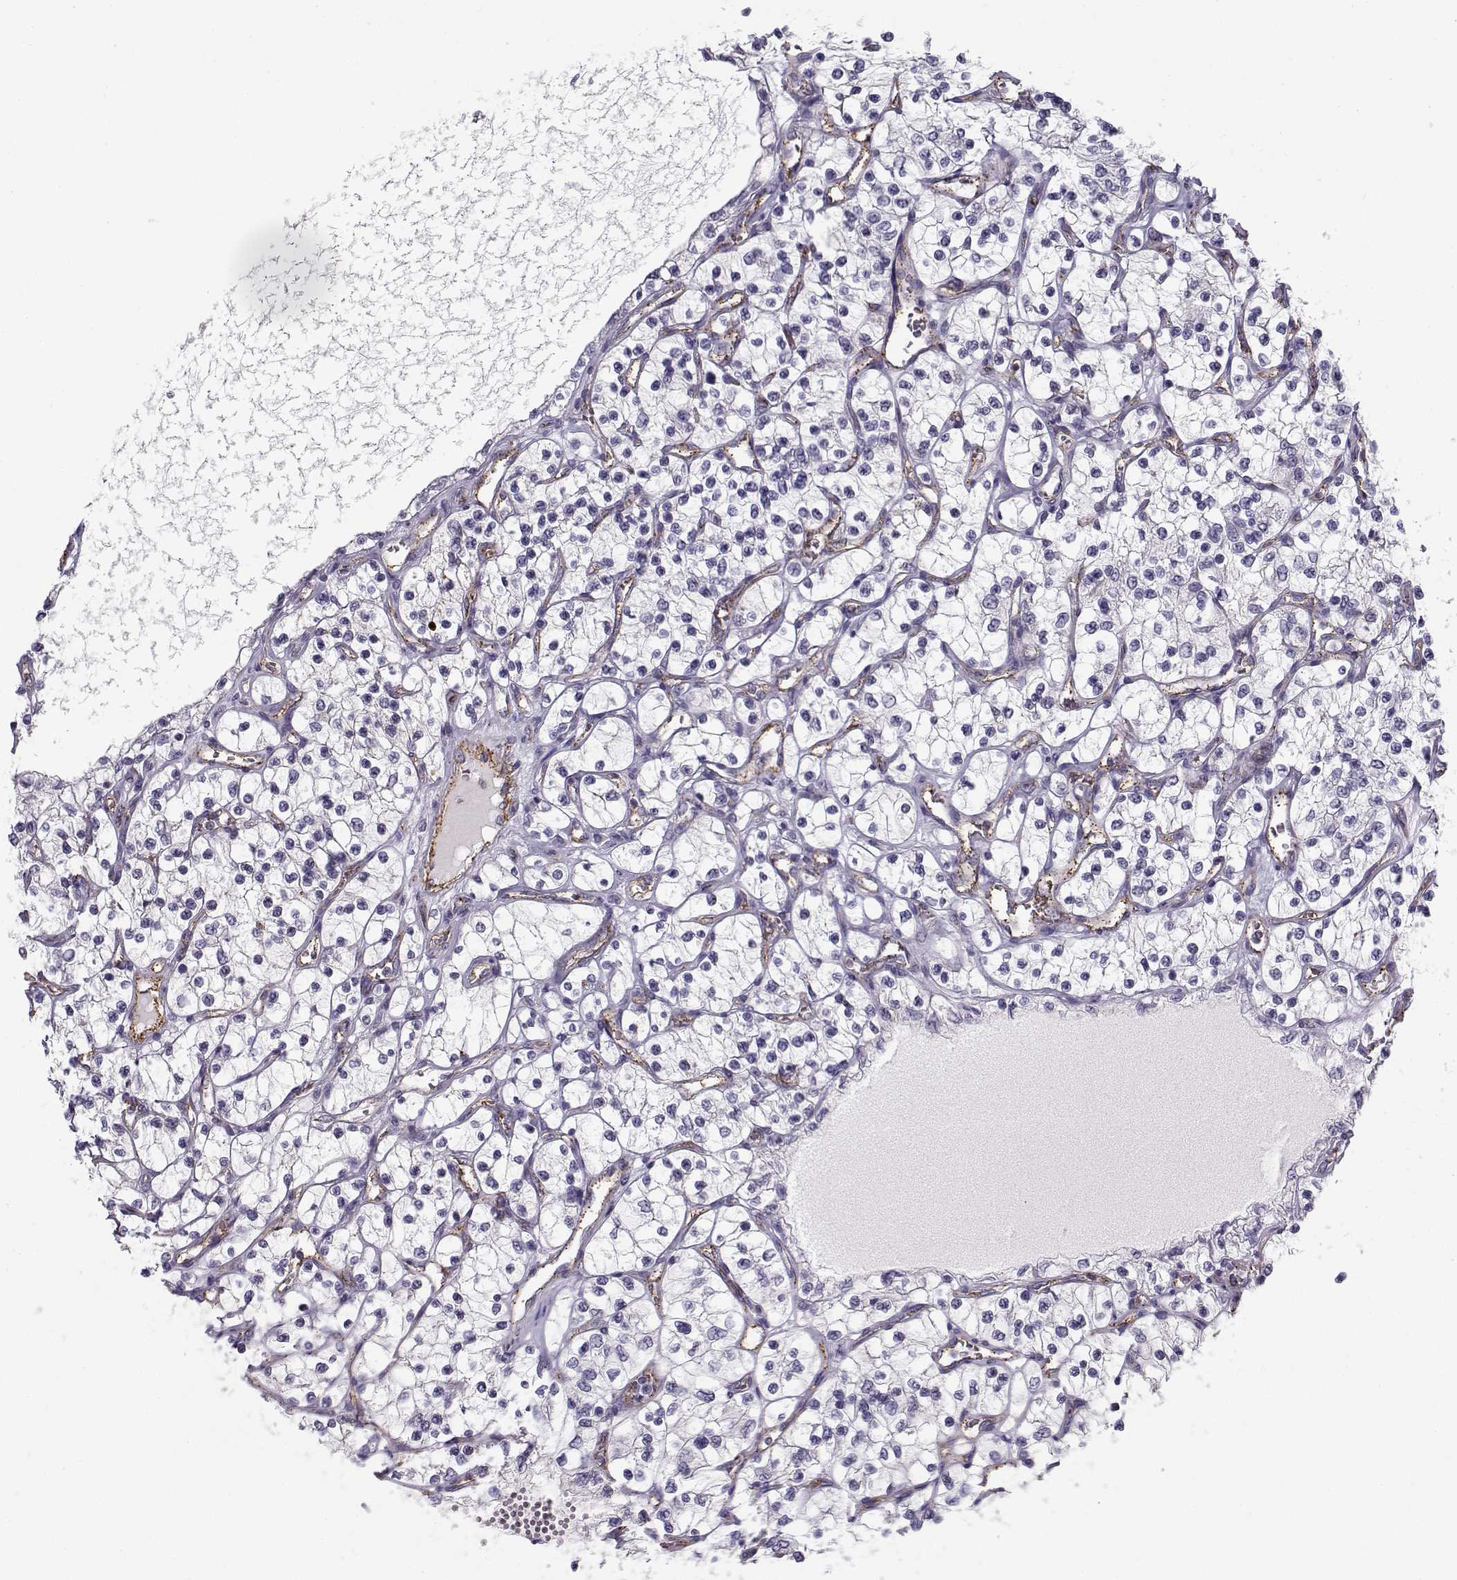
{"staining": {"intensity": "negative", "quantity": "none", "location": "none"}, "tissue": "renal cancer", "cell_type": "Tumor cells", "image_type": "cancer", "snomed": [{"axis": "morphology", "description": "Adenocarcinoma, NOS"}, {"axis": "topography", "description": "Kidney"}], "caption": "There is no significant staining in tumor cells of adenocarcinoma (renal).", "gene": "MYO1A", "patient": {"sex": "female", "age": 69}}